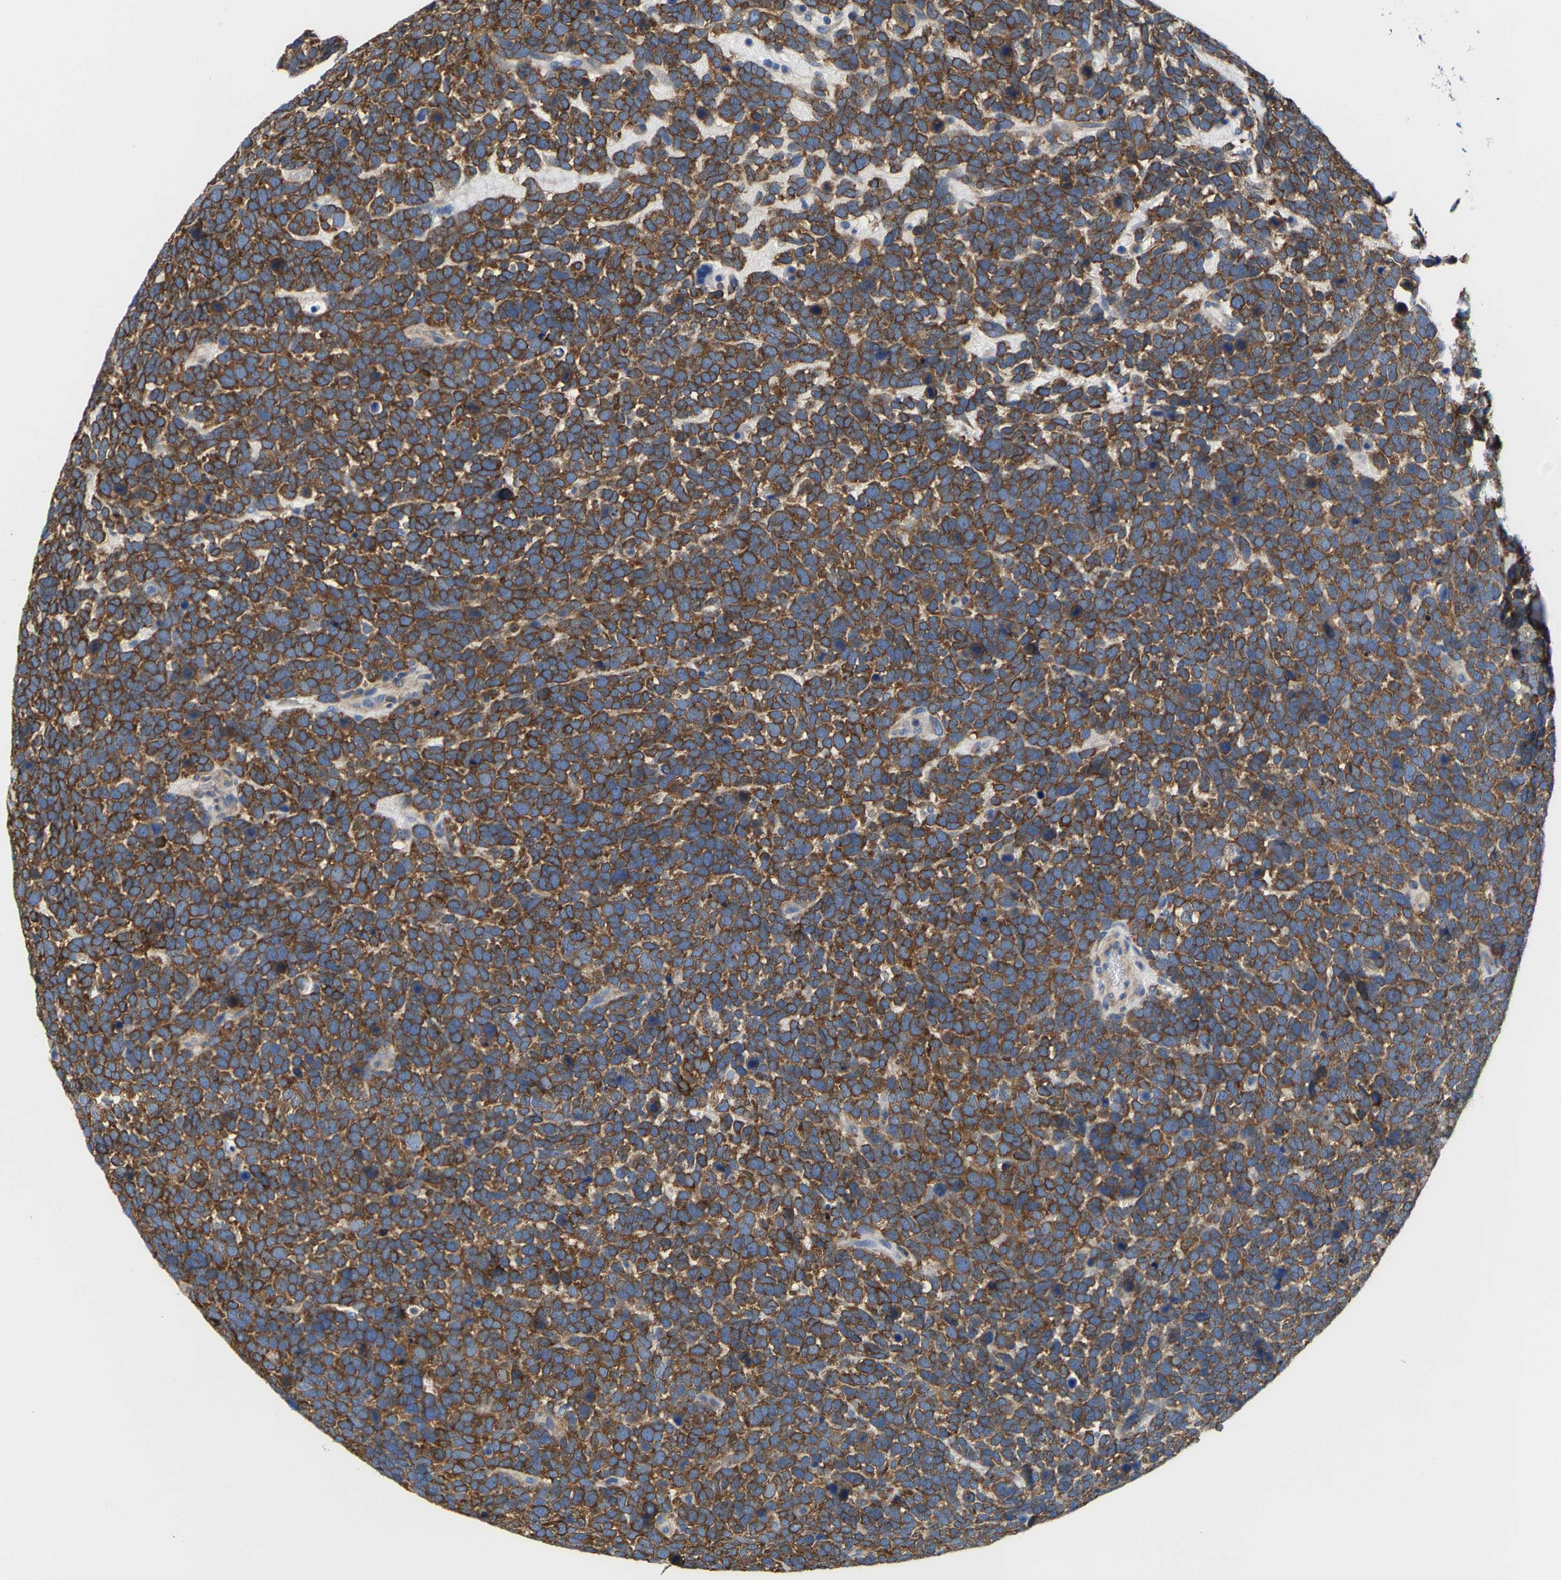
{"staining": {"intensity": "strong", "quantity": ">75%", "location": "cytoplasmic/membranous"}, "tissue": "urothelial cancer", "cell_type": "Tumor cells", "image_type": "cancer", "snomed": [{"axis": "morphology", "description": "Urothelial carcinoma, High grade"}, {"axis": "topography", "description": "Urinary bladder"}], "caption": "A brown stain labels strong cytoplasmic/membranous expression of a protein in human urothelial carcinoma (high-grade) tumor cells.", "gene": "DSCAM", "patient": {"sex": "female", "age": 82}}